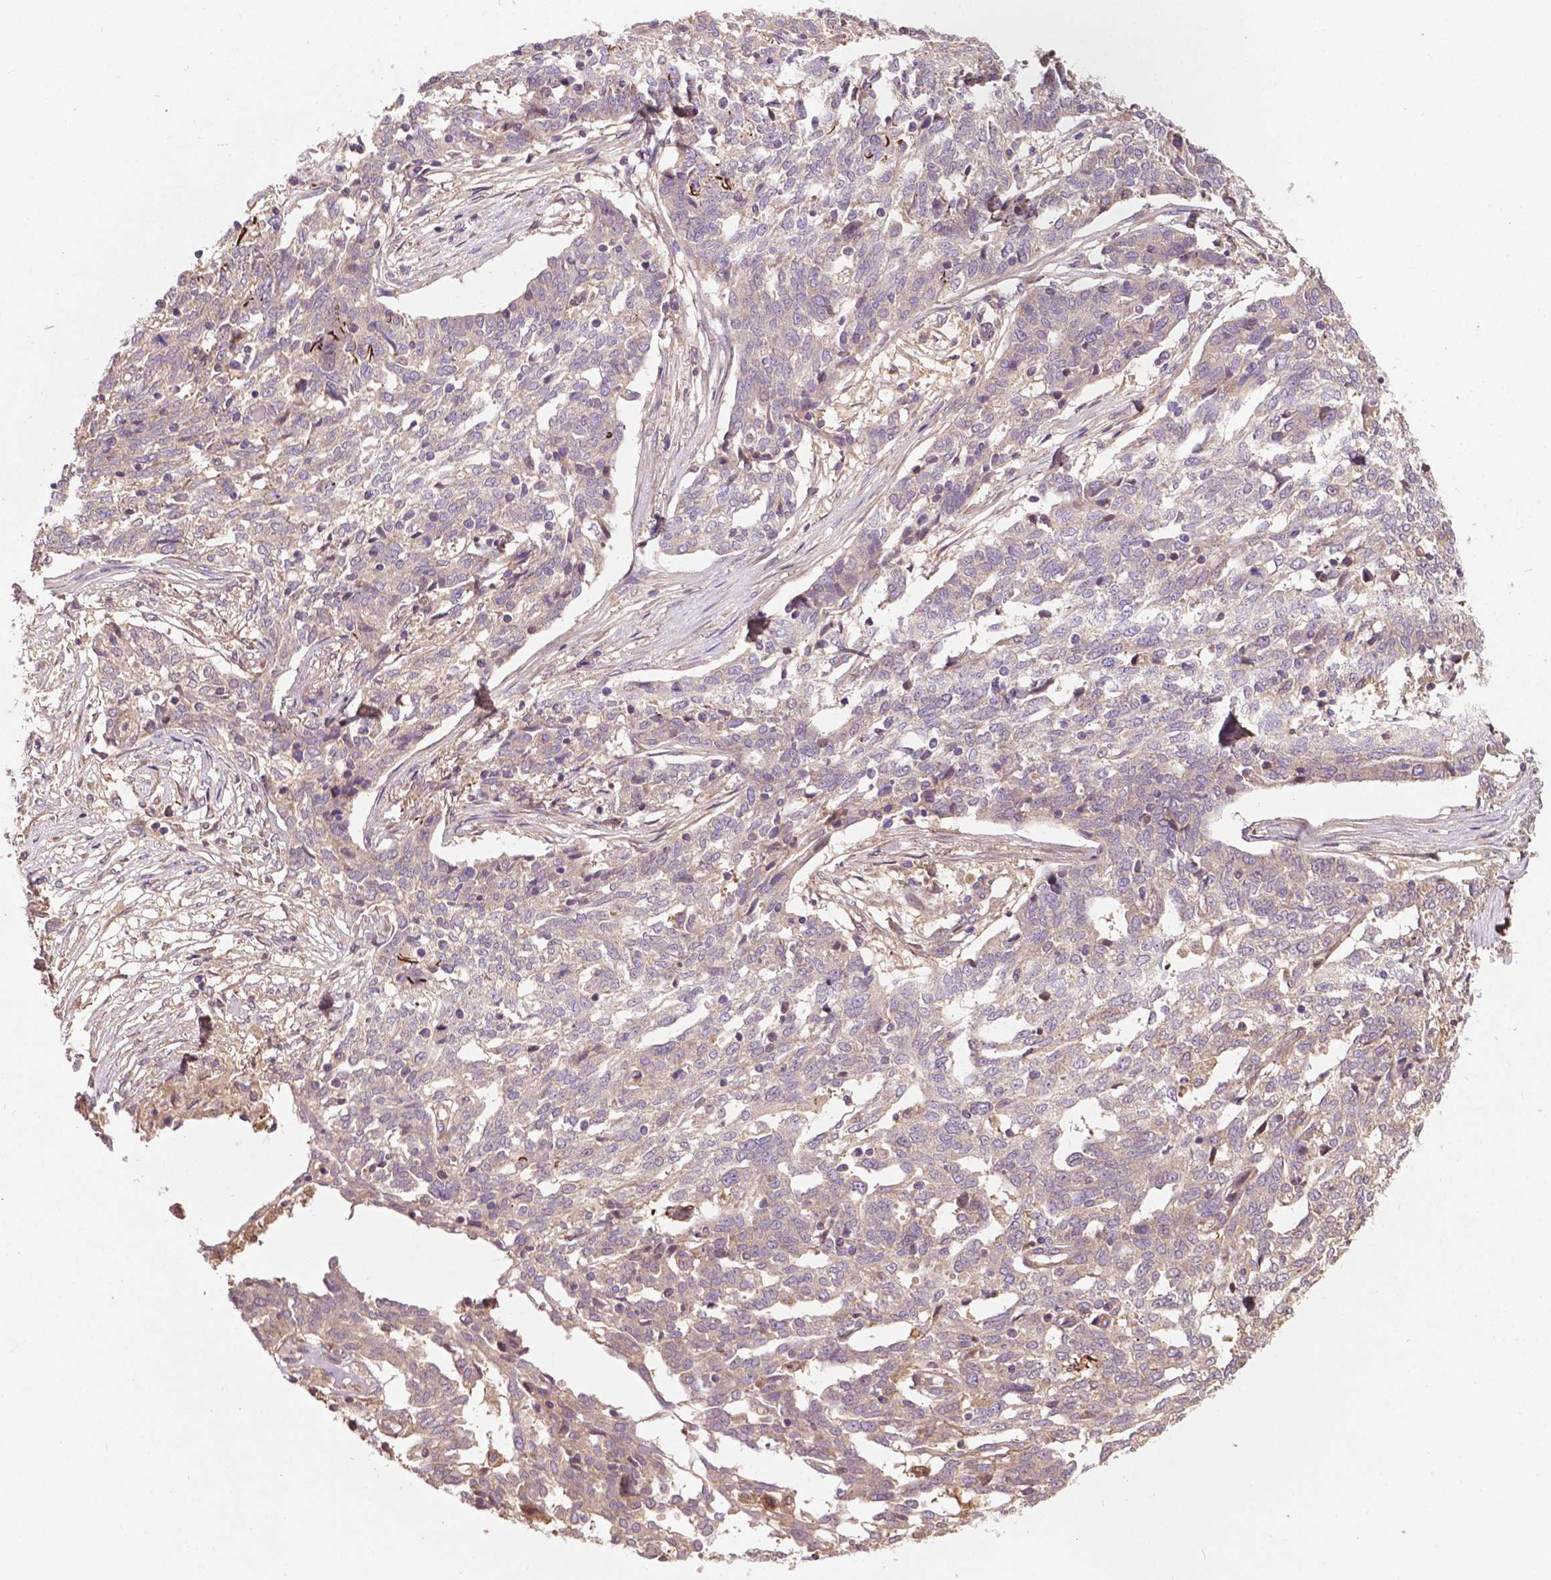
{"staining": {"intensity": "weak", "quantity": "<25%", "location": "cytoplasmic/membranous"}, "tissue": "ovarian cancer", "cell_type": "Tumor cells", "image_type": "cancer", "snomed": [{"axis": "morphology", "description": "Cystadenocarcinoma, serous, NOS"}, {"axis": "topography", "description": "Ovary"}], "caption": "Tumor cells show no significant protein staining in ovarian cancer (serous cystadenocarcinoma). Brightfield microscopy of immunohistochemistry stained with DAB (3,3'-diaminobenzidine) (brown) and hematoxylin (blue), captured at high magnification.", "gene": "GJA9", "patient": {"sex": "female", "age": 67}}